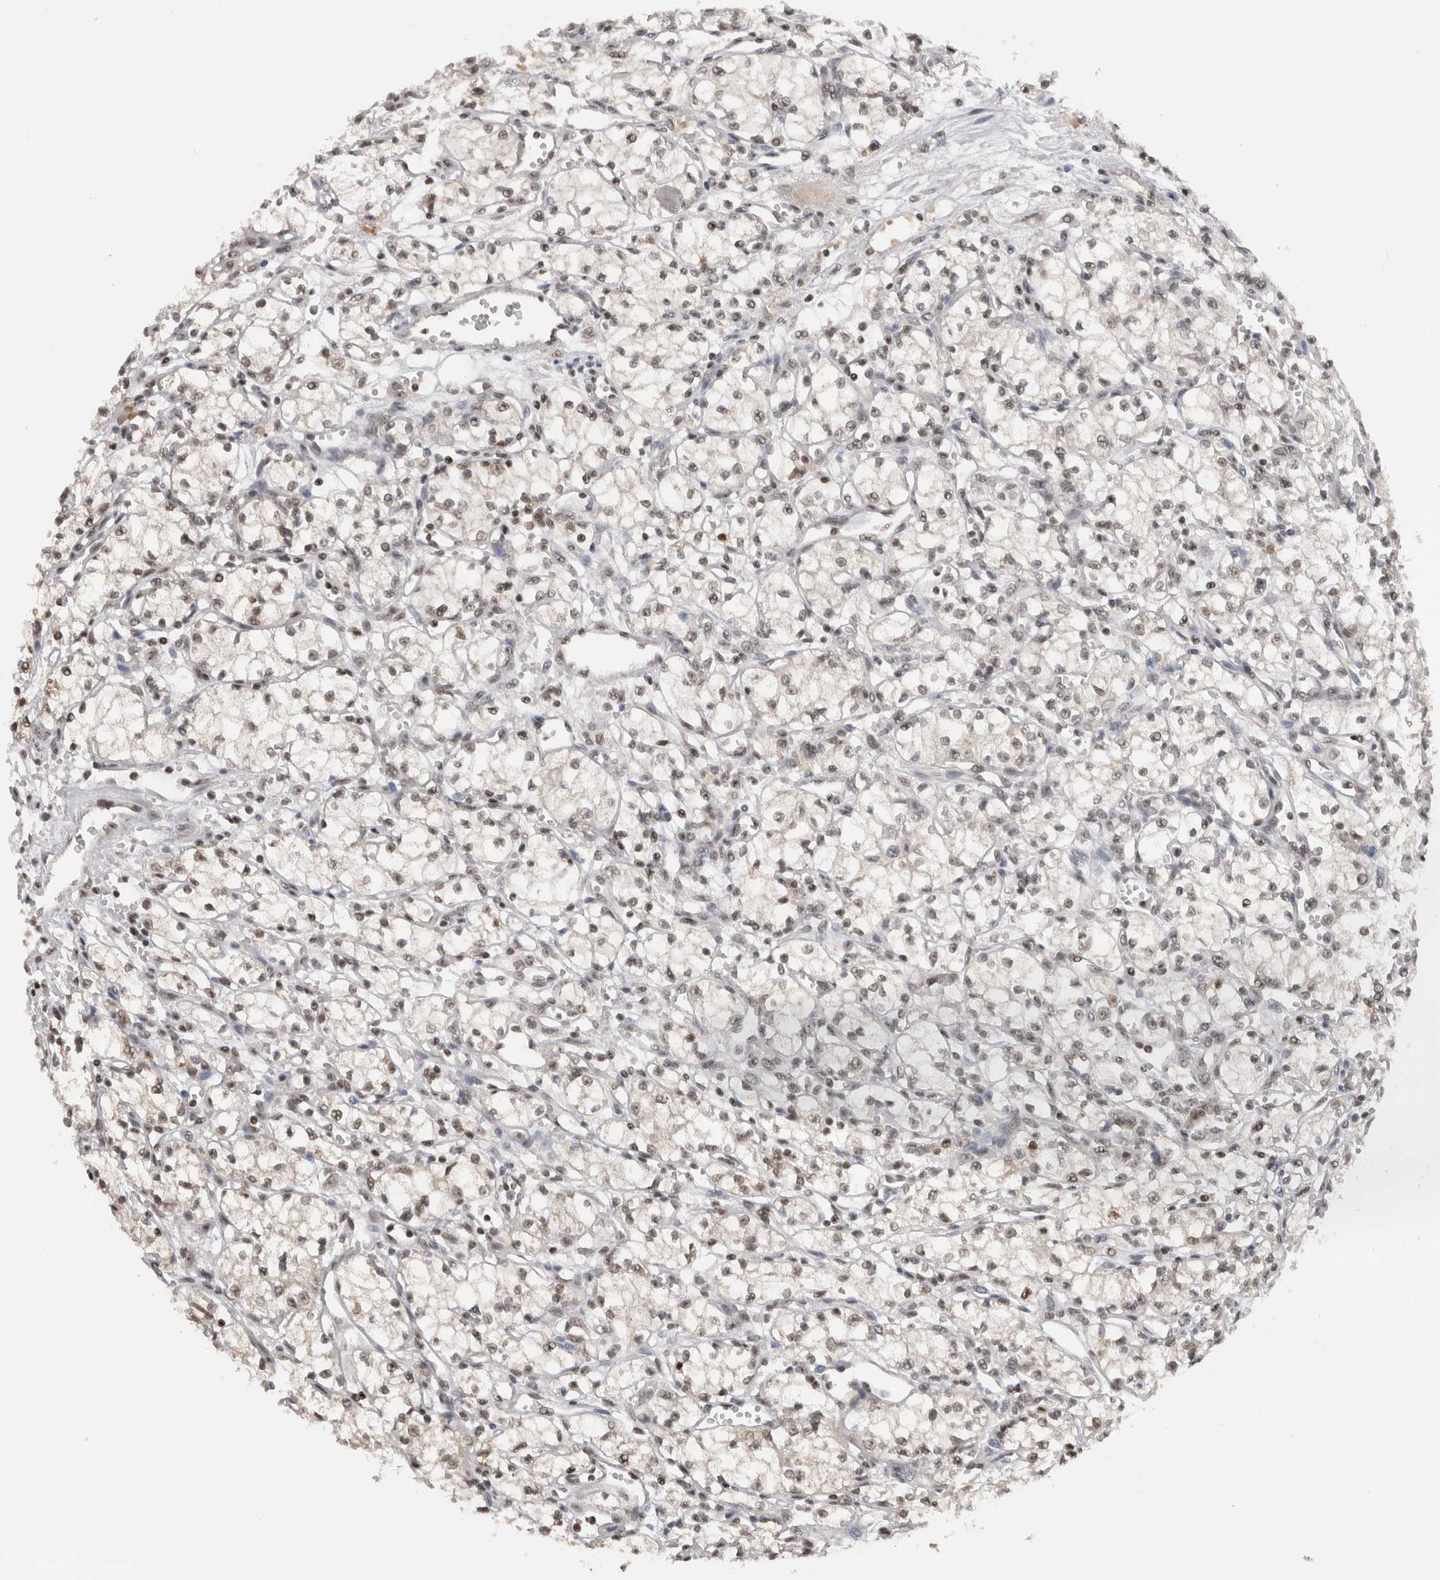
{"staining": {"intensity": "weak", "quantity": "25%-75%", "location": "cytoplasmic/membranous"}, "tissue": "renal cancer", "cell_type": "Tumor cells", "image_type": "cancer", "snomed": [{"axis": "morphology", "description": "Normal tissue, NOS"}, {"axis": "morphology", "description": "Adenocarcinoma, NOS"}, {"axis": "topography", "description": "Kidney"}], "caption": "Immunohistochemical staining of human renal cancer shows weak cytoplasmic/membranous protein positivity in about 25%-75% of tumor cells.", "gene": "DAXX", "patient": {"sex": "male", "age": 59}}